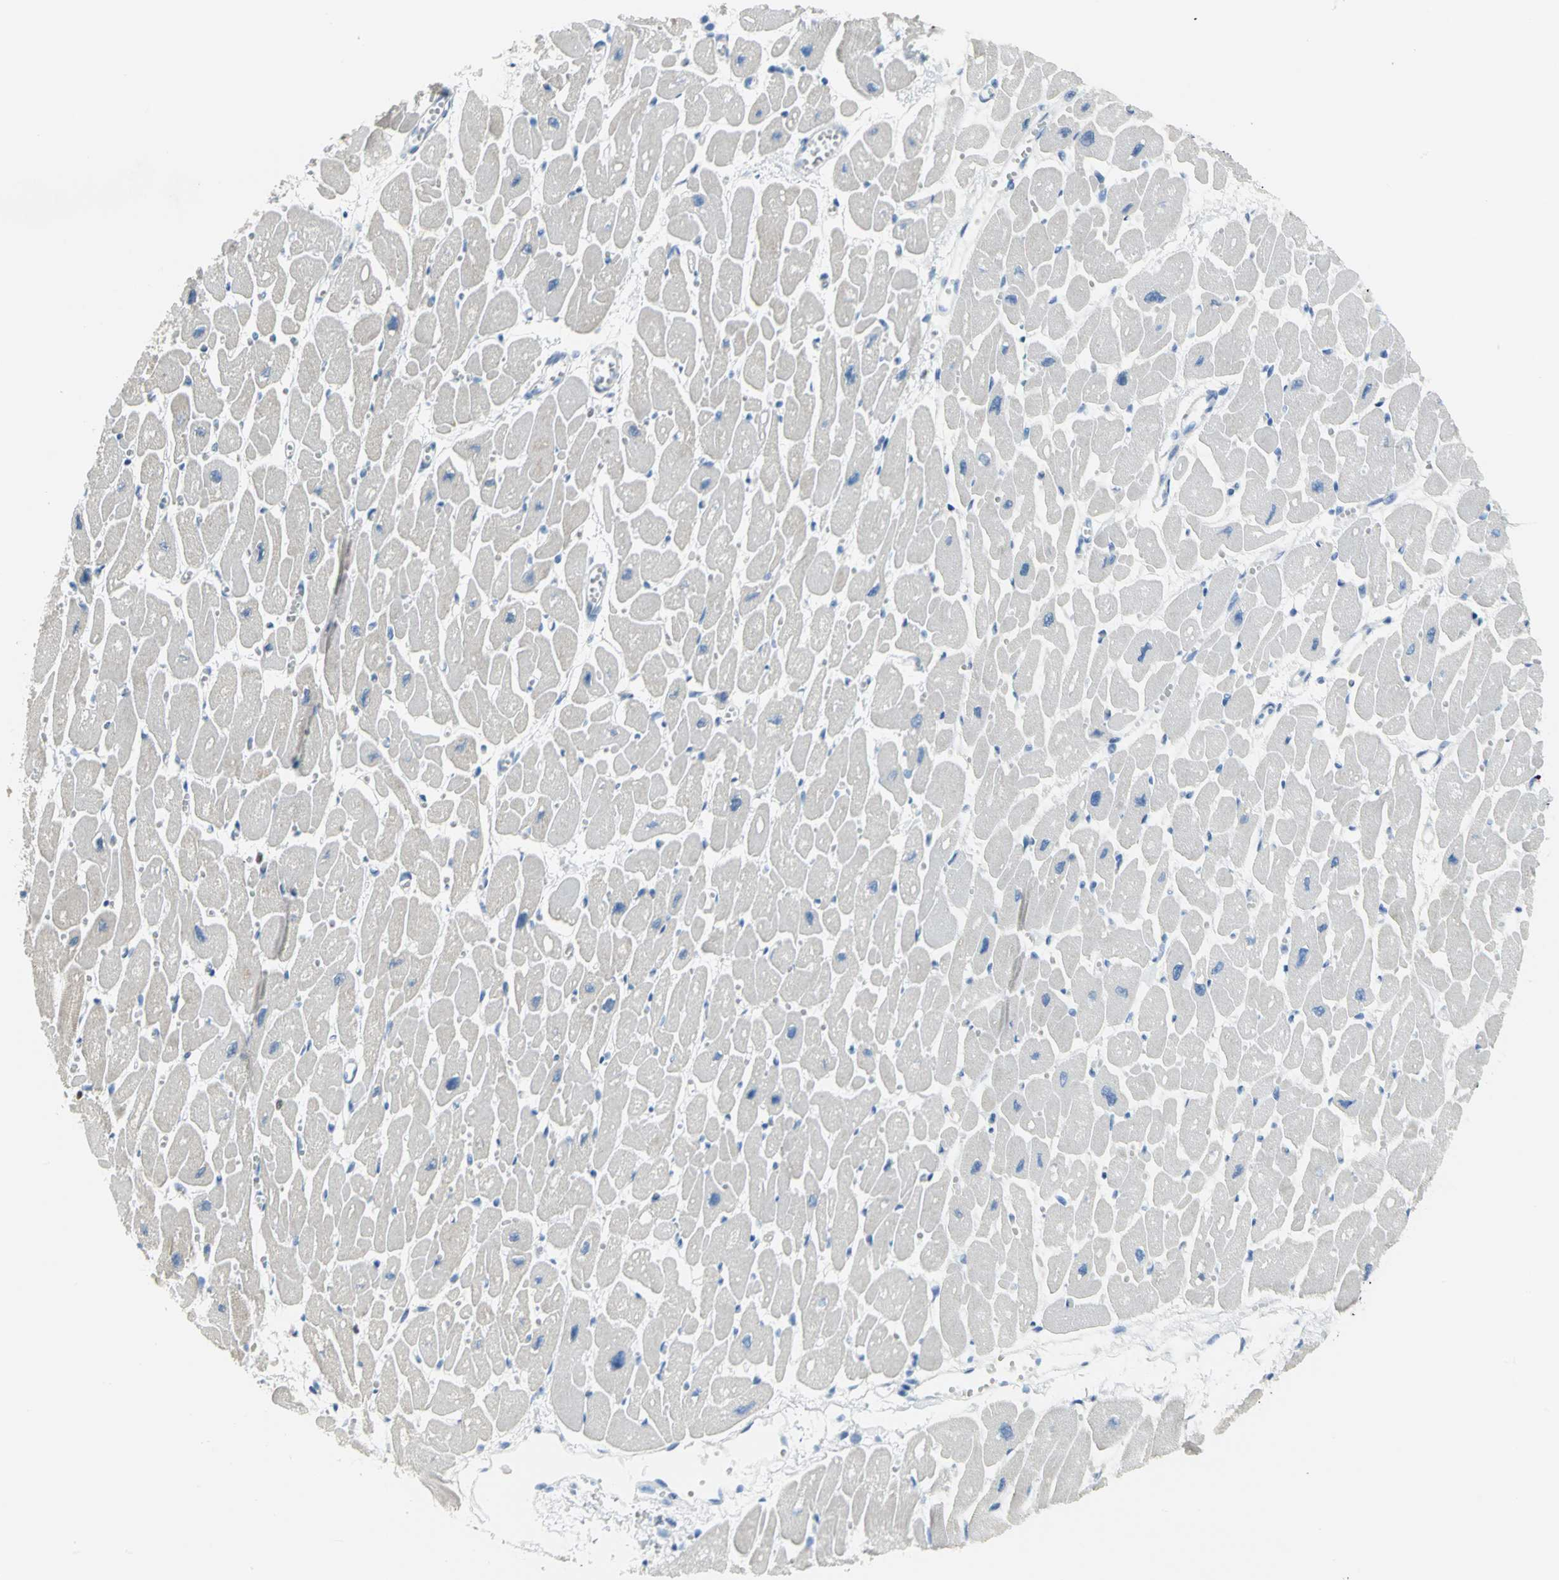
{"staining": {"intensity": "negative", "quantity": "none", "location": "none"}, "tissue": "heart muscle", "cell_type": "Cardiomyocytes", "image_type": "normal", "snomed": [{"axis": "morphology", "description": "Normal tissue, NOS"}, {"axis": "topography", "description": "Heart"}], "caption": "Histopathology image shows no significant protein positivity in cardiomyocytes of normal heart muscle.", "gene": "MCM3", "patient": {"sex": "female", "age": 54}}